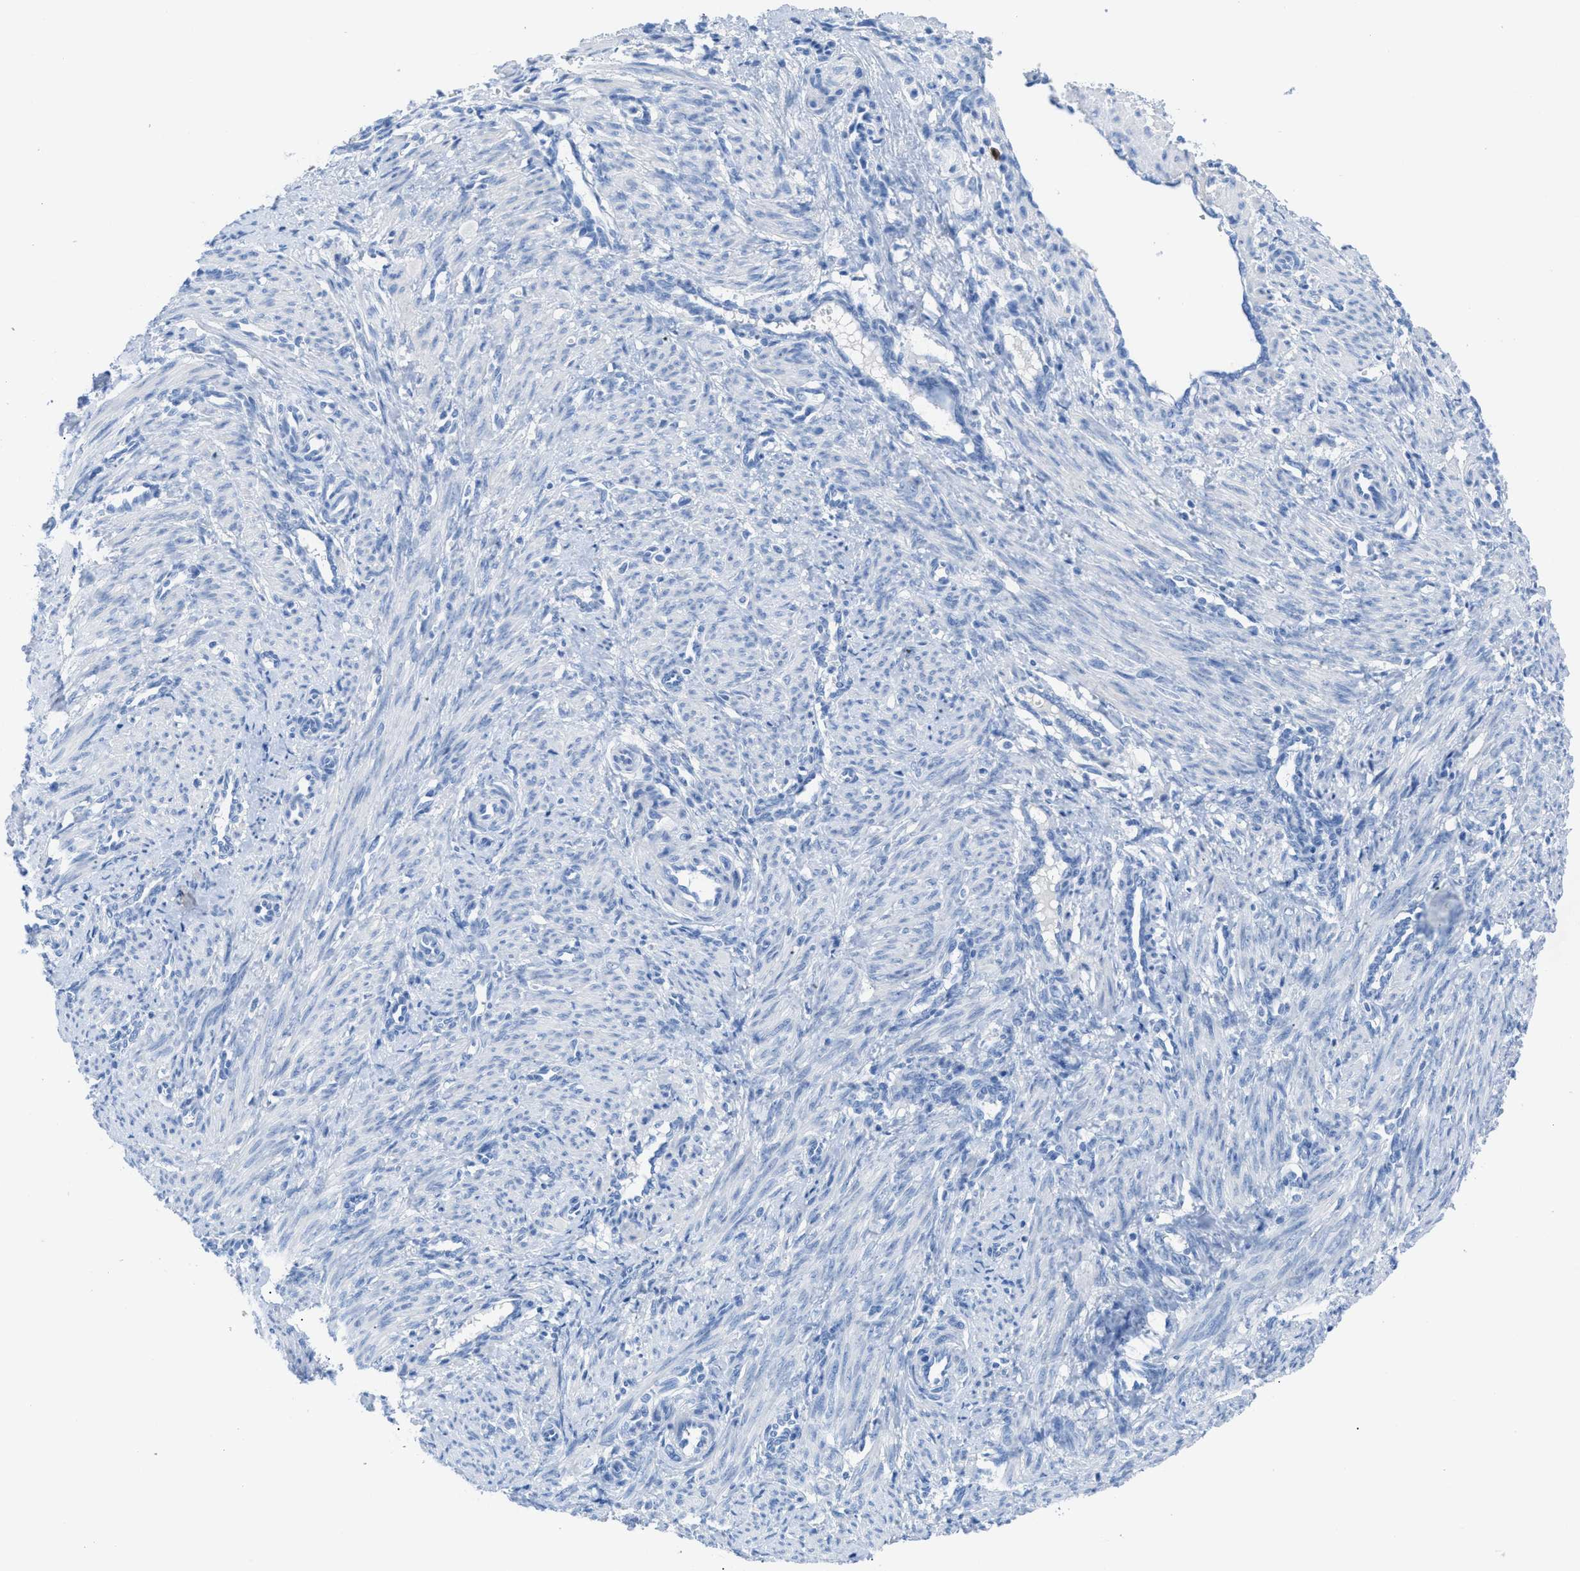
{"staining": {"intensity": "negative", "quantity": "none", "location": "none"}, "tissue": "smooth muscle", "cell_type": "Smooth muscle cells", "image_type": "normal", "snomed": [{"axis": "morphology", "description": "Normal tissue, NOS"}, {"axis": "topography", "description": "Endometrium"}], "caption": "A high-resolution photomicrograph shows IHC staining of benign smooth muscle, which exhibits no significant staining in smooth muscle cells.", "gene": "TCL1A", "patient": {"sex": "female", "age": 33}}